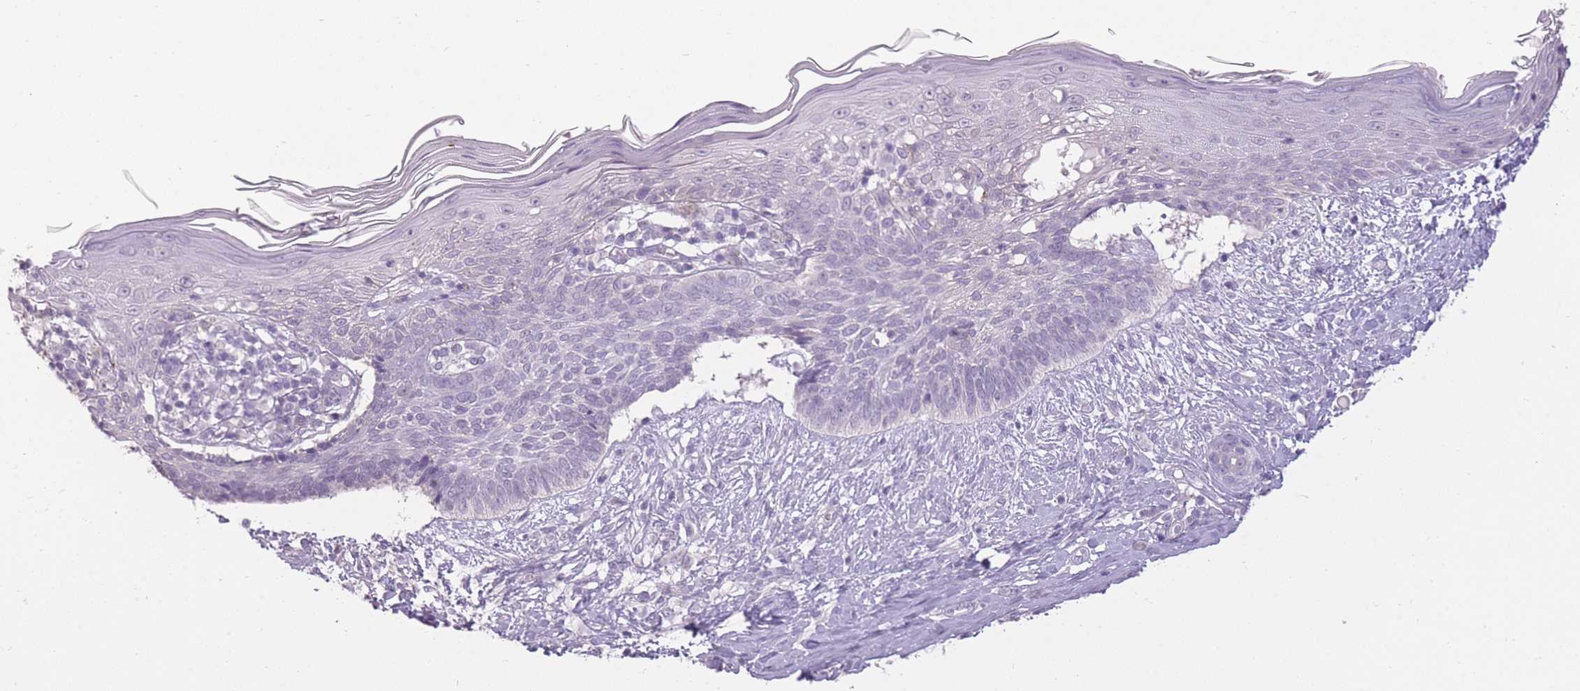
{"staining": {"intensity": "negative", "quantity": "none", "location": "none"}, "tissue": "skin cancer", "cell_type": "Tumor cells", "image_type": "cancer", "snomed": [{"axis": "morphology", "description": "Basal cell carcinoma"}, {"axis": "topography", "description": "Skin"}], "caption": "Tumor cells are negative for protein expression in human skin basal cell carcinoma.", "gene": "ZBTB24", "patient": {"sex": "male", "age": 73}}